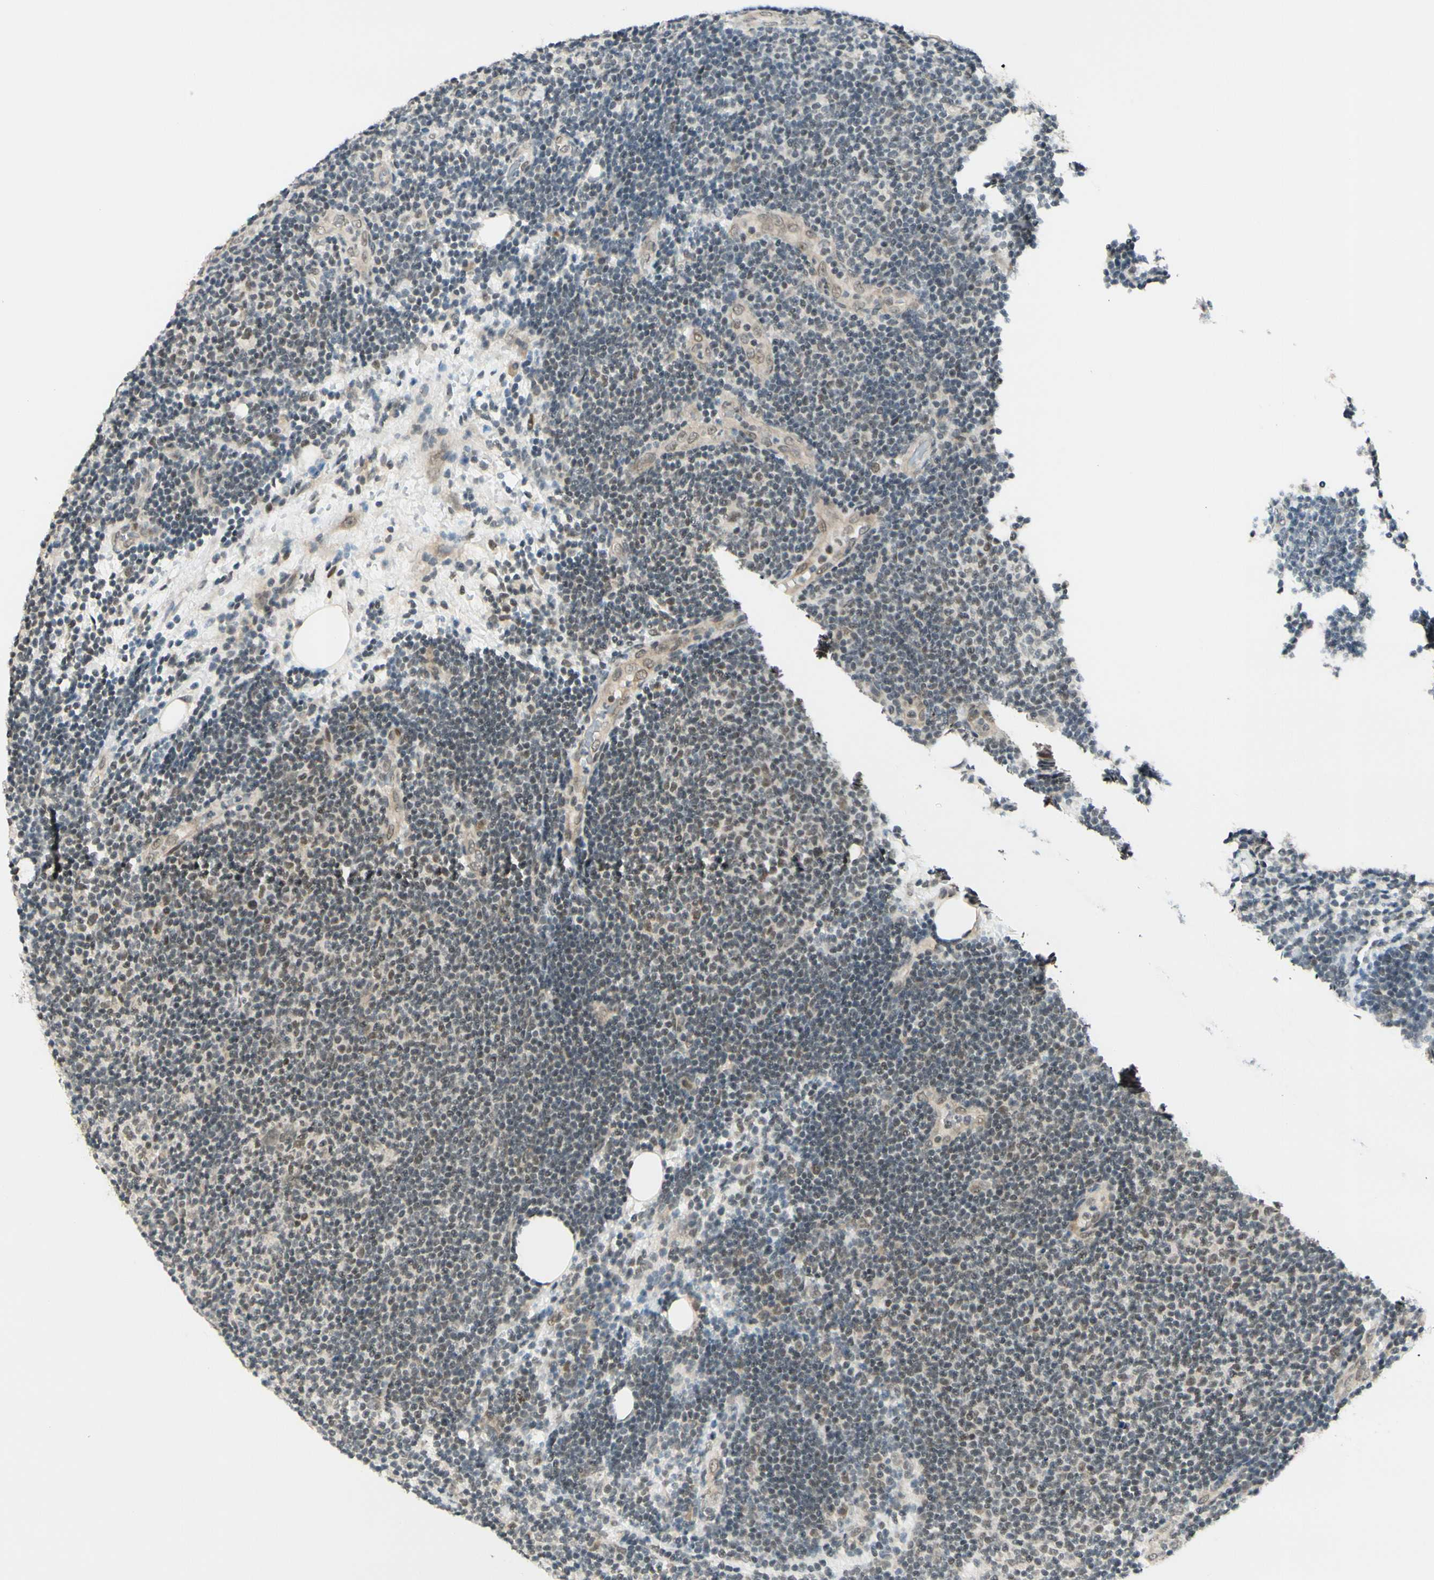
{"staining": {"intensity": "negative", "quantity": "none", "location": "none"}, "tissue": "lymphoma", "cell_type": "Tumor cells", "image_type": "cancer", "snomed": [{"axis": "morphology", "description": "Malignant lymphoma, non-Hodgkin's type, Low grade"}, {"axis": "topography", "description": "Lymph node"}], "caption": "An image of low-grade malignant lymphoma, non-Hodgkin's type stained for a protein shows no brown staining in tumor cells. (Brightfield microscopy of DAB (3,3'-diaminobenzidine) IHC at high magnification).", "gene": "BRMS1", "patient": {"sex": "male", "age": 83}}